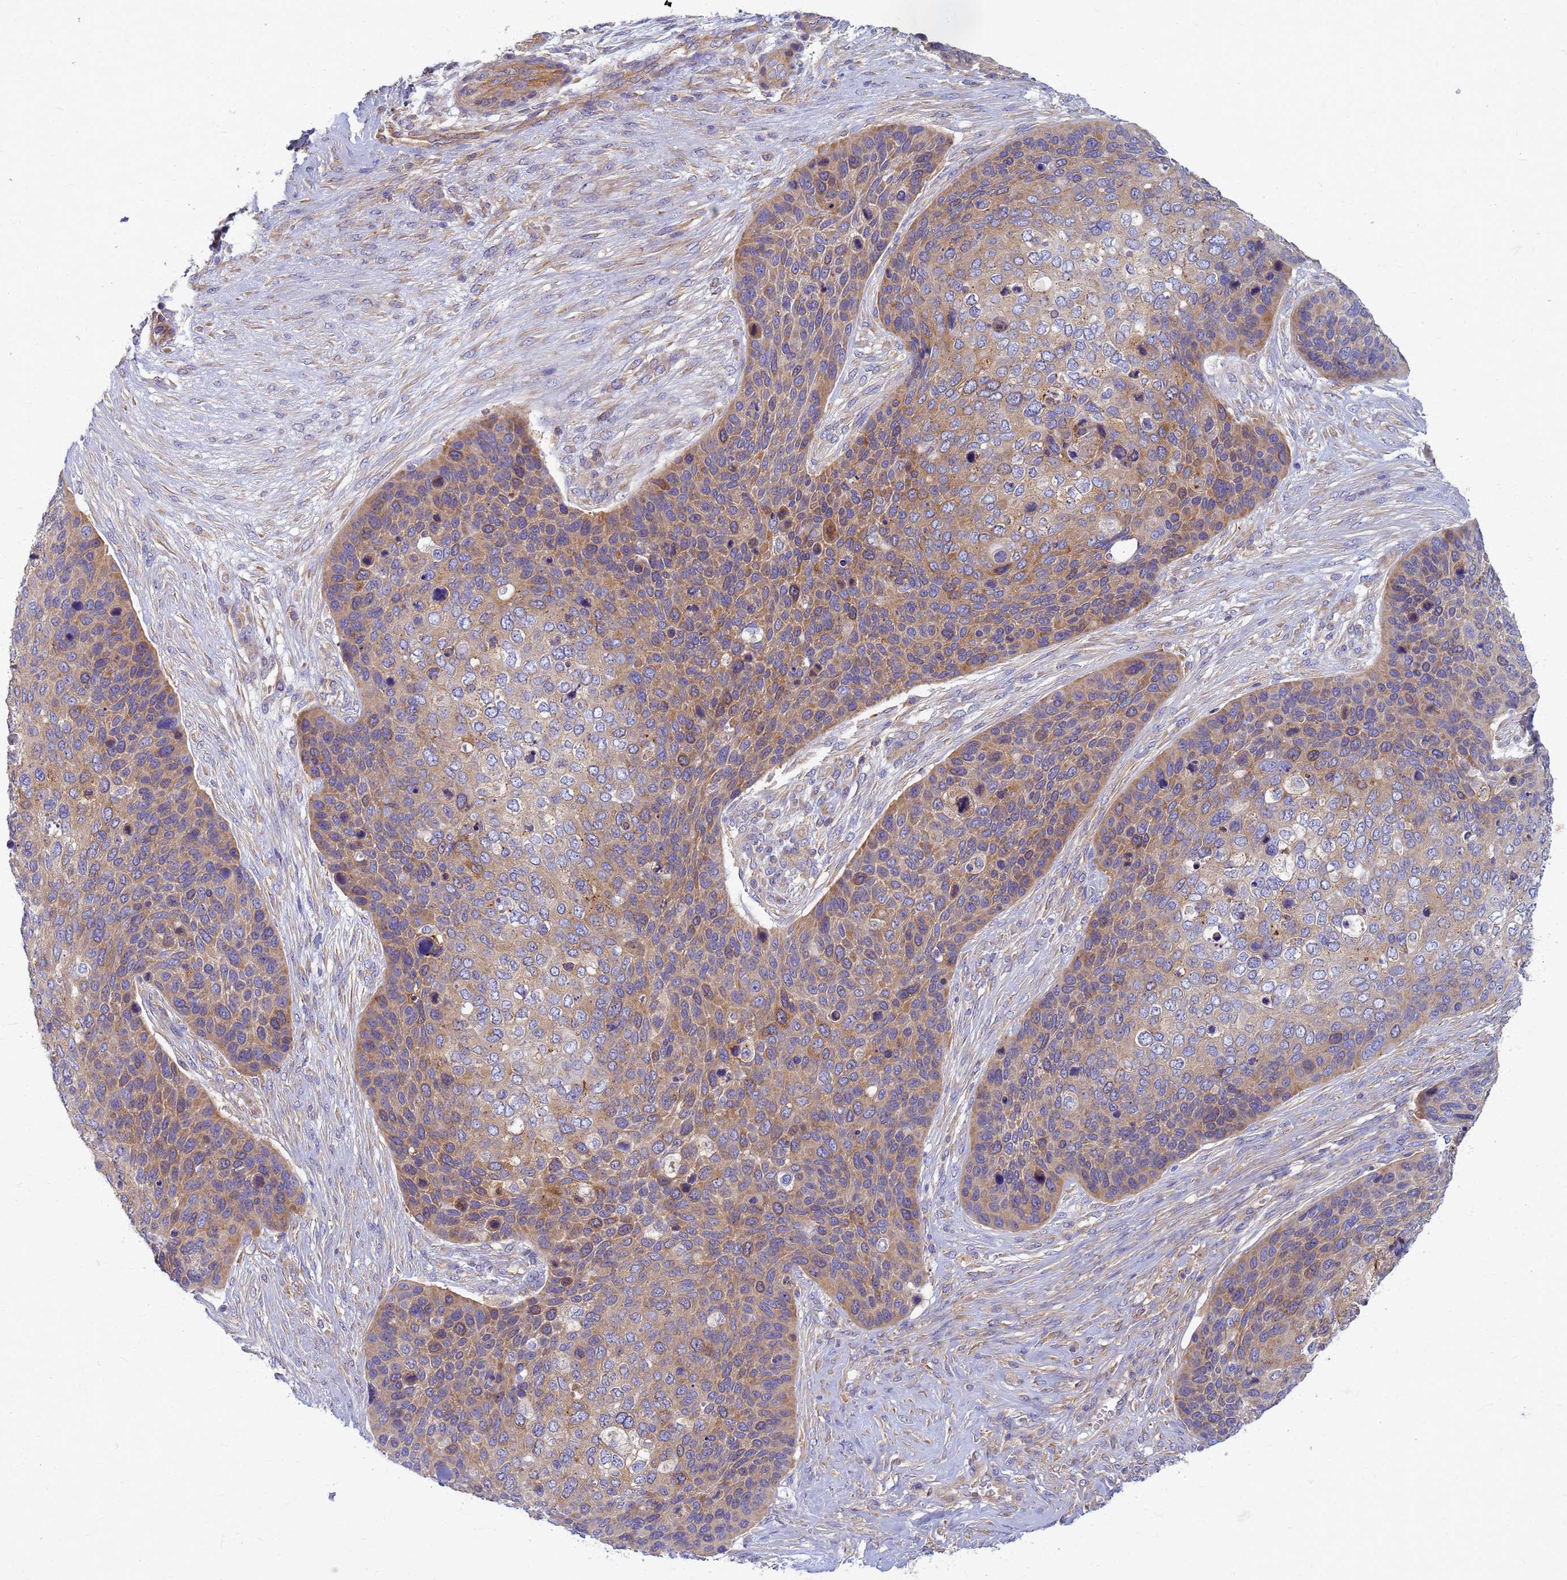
{"staining": {"intensity": "moderate", "quantity": ">75%", "location": "cytoplasmic/membranous"}, "tissue": "skin cancer", "cell_type": "Tumor cells", "image_type": "cancer", "snomed": [{"axis": "morphology", "description": "Basal cell carcinoma"}, {"axis": "topography", "description": "Skin"}], "caption": "IHC photomicrograph of human skin cancer (basal cell carcinoma) stained for a protein (brown), which reveals medium levels of moderate cytoplasmic/membranous expression in about >75% of tumor cells.", "gene": "EEA1", "patient": {"sex": "female", "age": 74}}